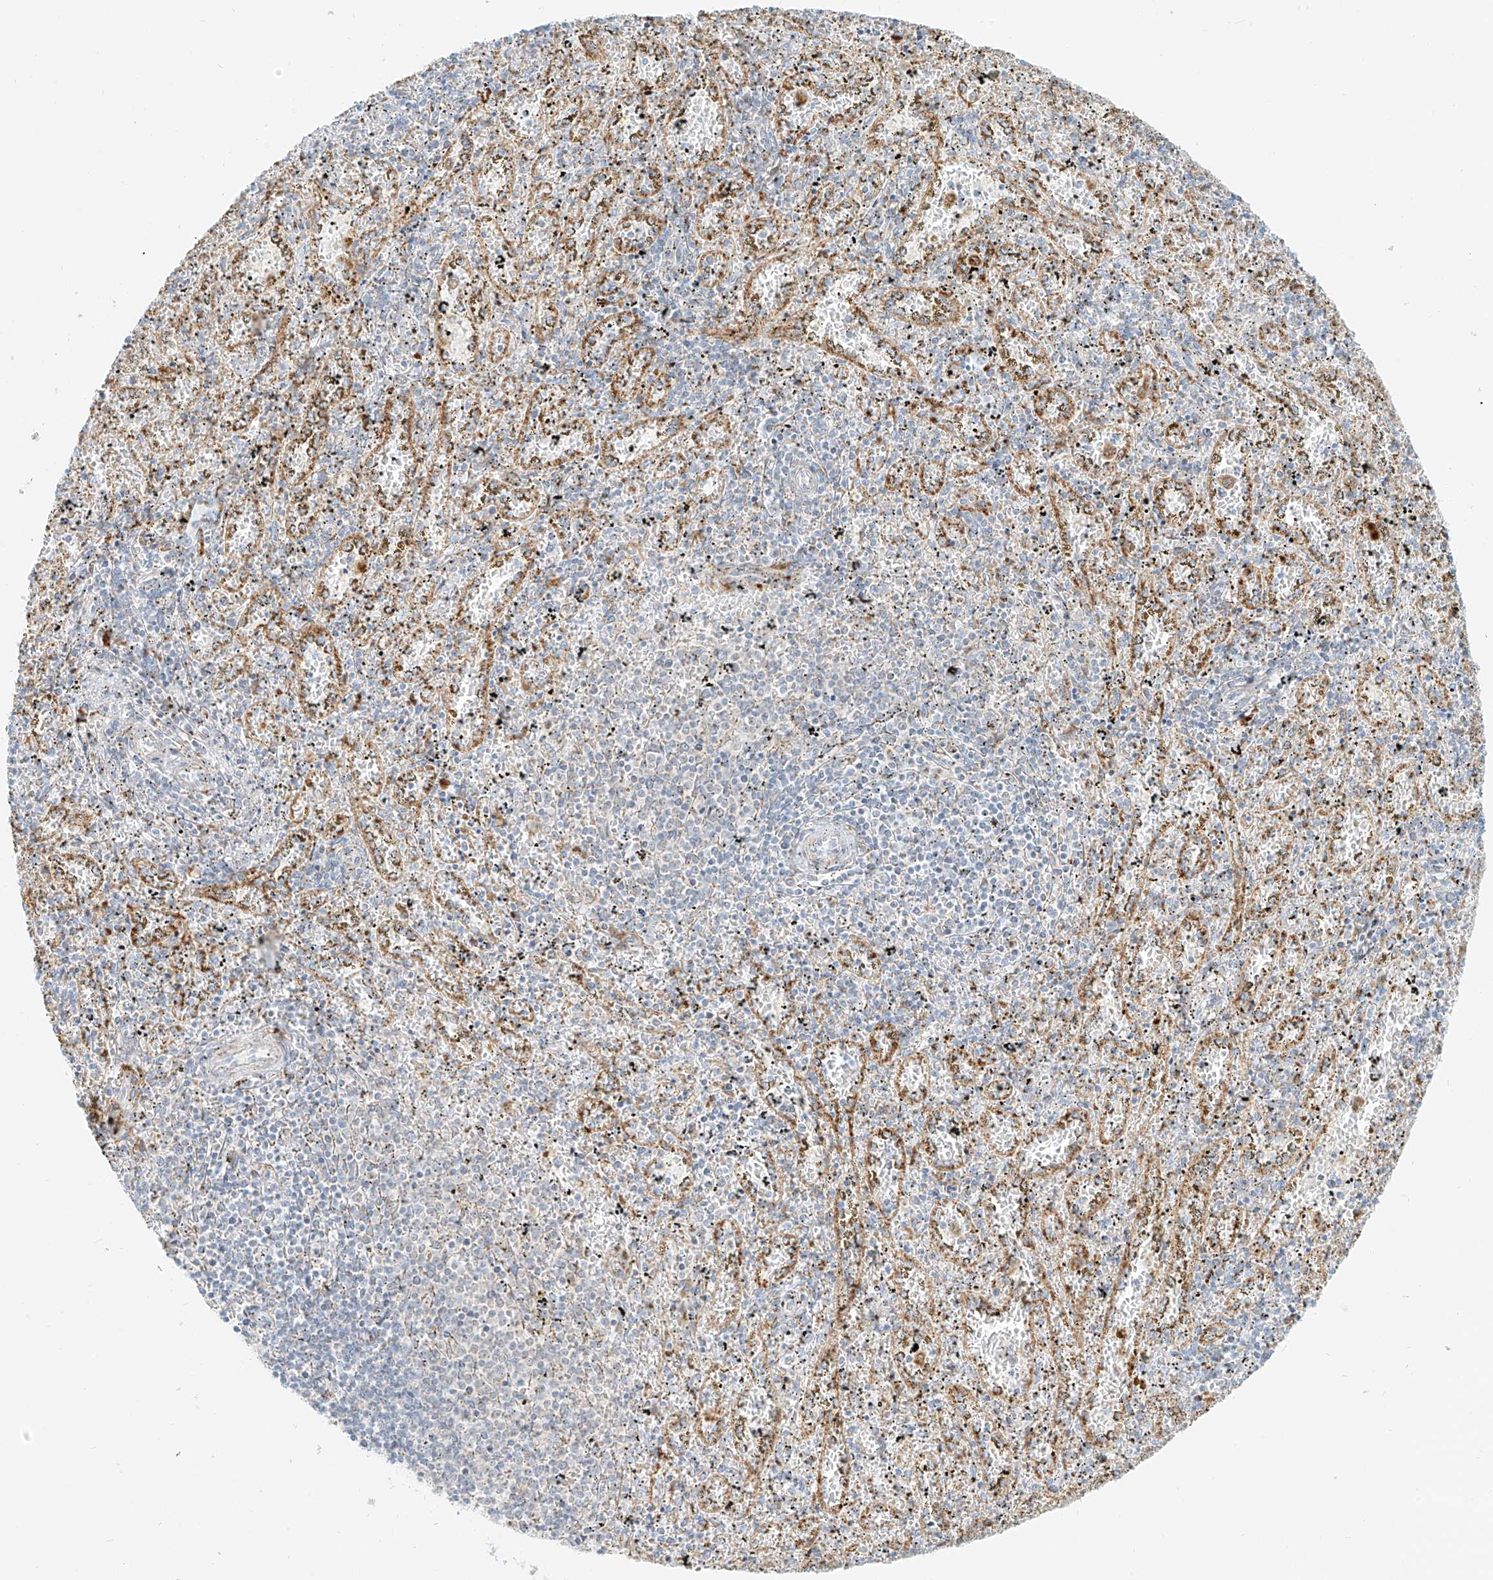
{"staining": {"intensity": "moderate", "quantity": "<25%", "location": "cytoplasmic/membranous"}, "tissue": "spleen", "cell_type": "Cells in red pulp", "image_type": "normal", "snomed": [{"axis": "morphology", "description": "Normal tissue, NOS"}, {"axis": "topography", "description": "Spleen"}], "caption": "Immunohistochemical staining of benign human spleen reveals low levels of moderate cytoplasmic/membranous staining in approximately <25% of cells in red pulp.", "gene": "SLC35F6", "patient": {"sex": "male", "age": 11}}